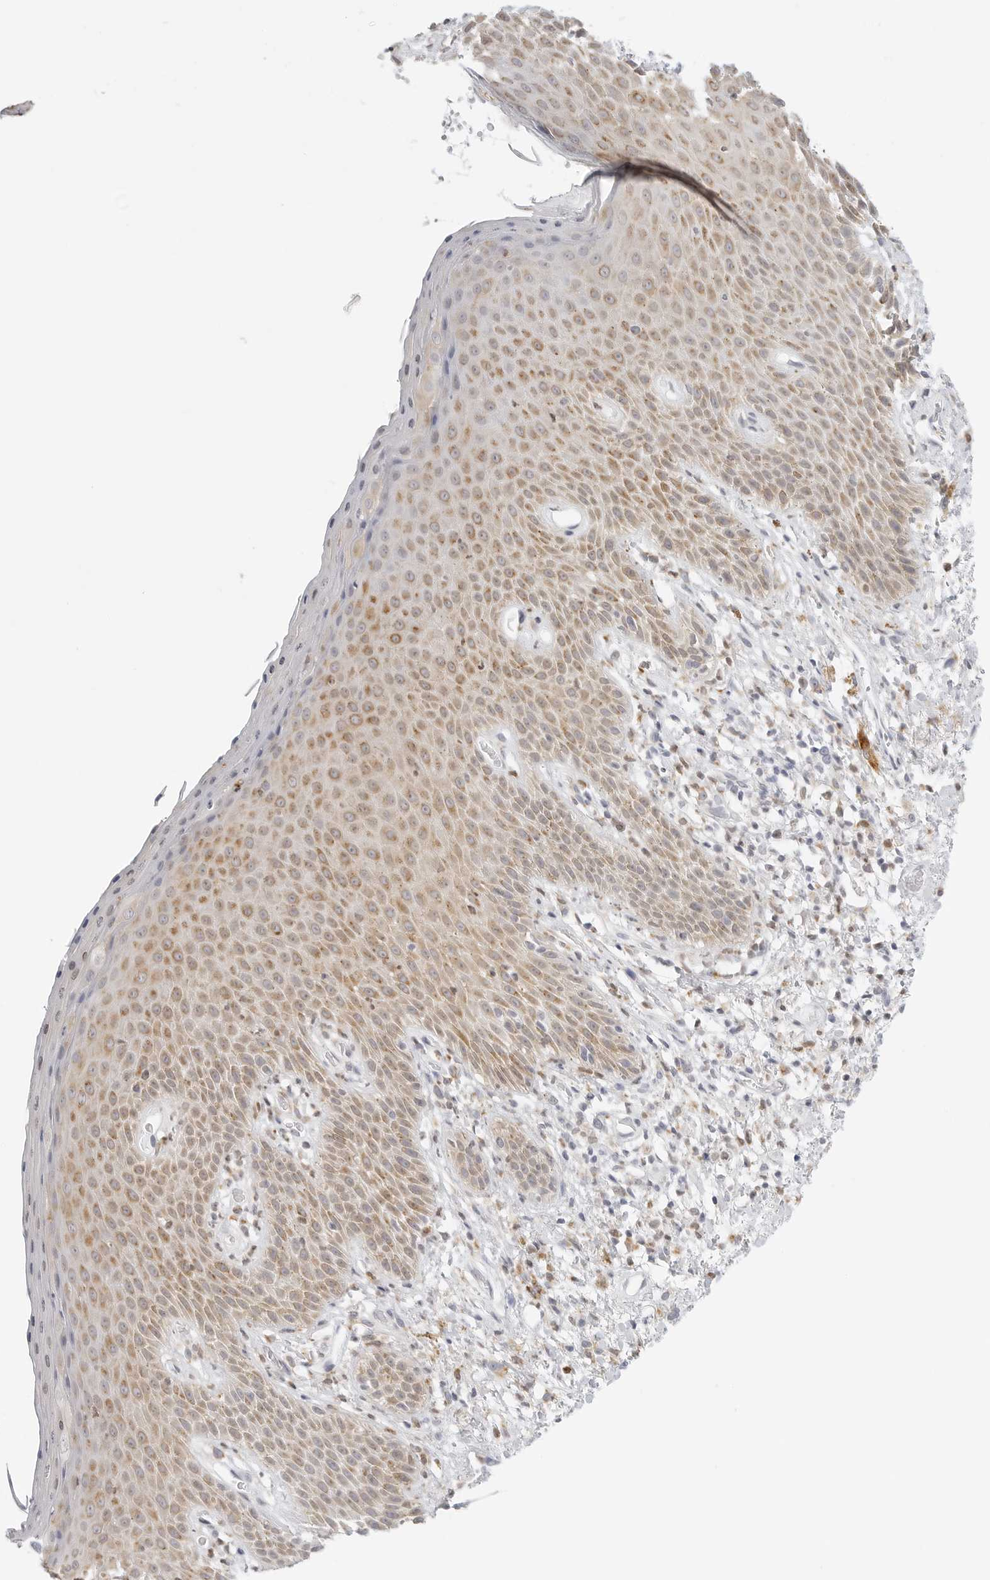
{"staining": {"intensity": "moderate", "quantity": "25%-75%", "location": "cytoplasmic/membranous"}, "tissue": "skin", "cell_type": "Epidermal cells", "image_type": "normal", "snomed": [{"axis": "morphology", "description": "Normal tissue, NOS"}, {"axis": "topography", "description": "Anal"}], "caption": "Protein expression by IHC displays moderate cytoplasmic/membranous positivity in about 25%-75% of epidermal cells in unremarkable skin. The staining was performed using DAB (3,3'-diaminobenzidine), with brown indicating positive protein expression. Nuclei are stained blue with hematoxylin.", "gene": "THEM4", "patient": {"sex": "male", "age": 74}}